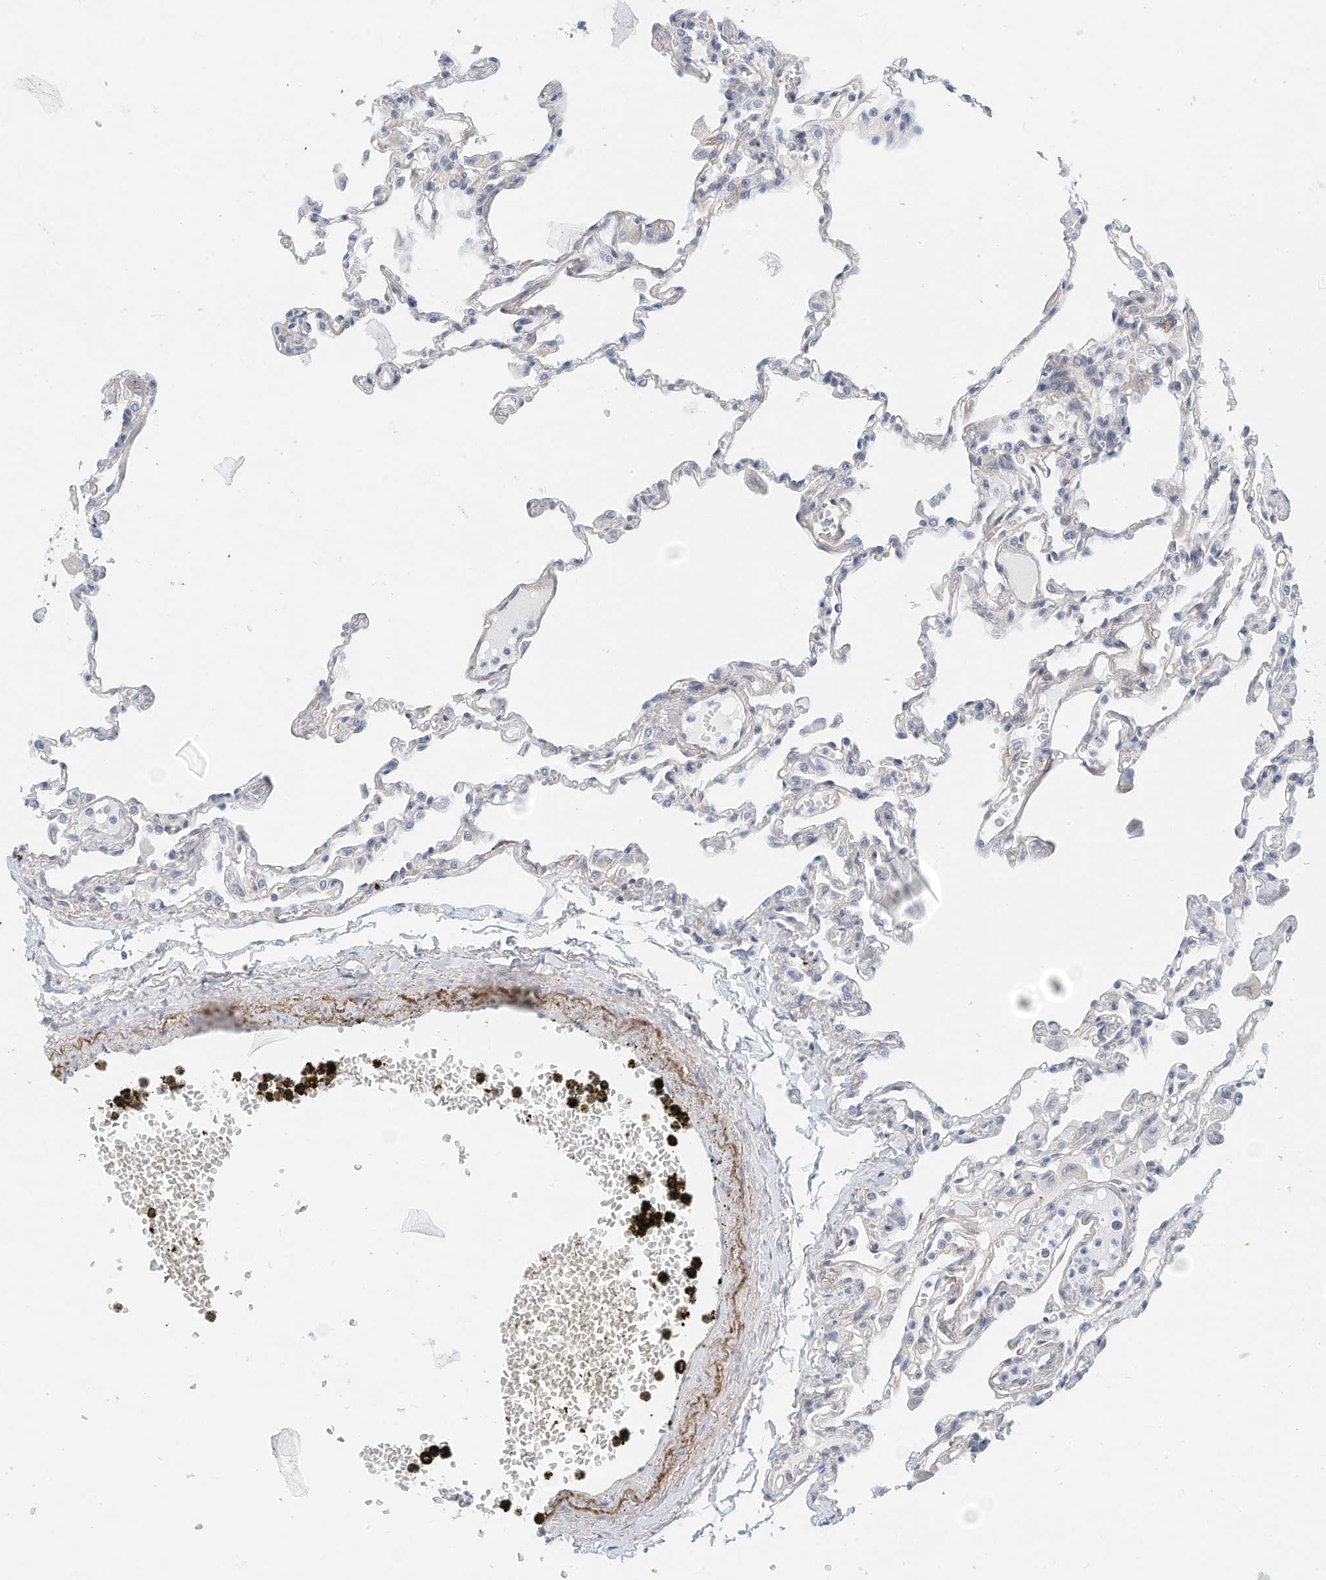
{"staining": {"intensity": "negative", "quantity": "none", "location": "none"}, "tissue": "lung", "cell_type": "Alveolar cells", "image_type": "normal", "snomed": [{"axis": "morphology", "description": "Normal tissue, NOS"}, {"axis": "topography", "description": "Bronchus"}, {"axis": "topography", "description": "Lung"}], "caption": "DAB immunohistochemical staining of unremarkable lung reveals no significant expression in alveolar cells. Brightfield microscopy of immunohistochemistry stained with DAB (3,3'-diaminobenzidine) (brown) and hematoxylin (blue), captured at high magnification.", "gene": "ARHGAP28", "patient": {"sex": "female", "age": 49}}